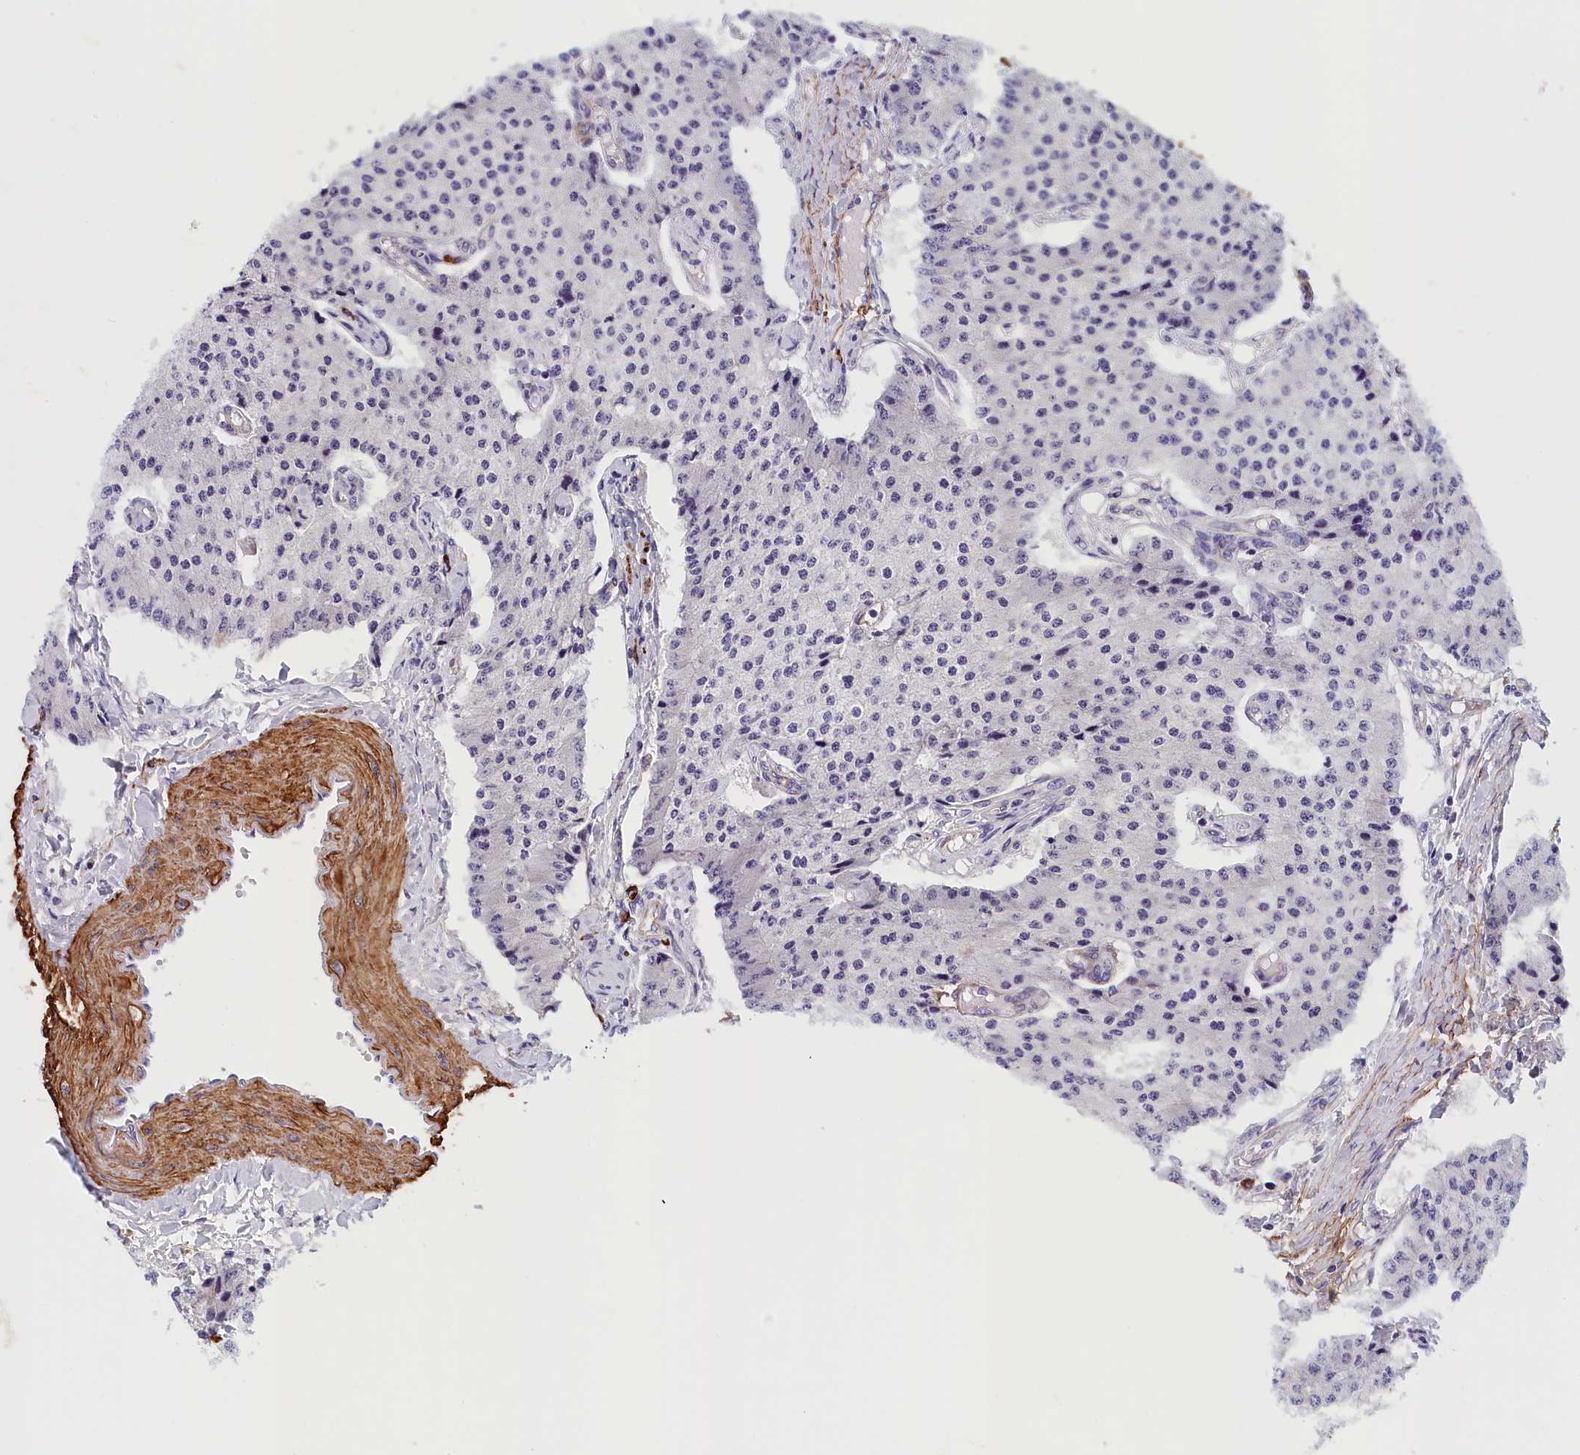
{"staining": {"intensity": "negative", "quantity": "none", "location": "none"}, "tissue": "carcinoid", "cell_type": "Tumor cells", "image_type": "cancer", "snomed": [{"axis": "morphology", "description": "Carcinoid, malignant, NOS"}, {"axis": "topography", "description": "Colon"}], "caption": "Protein analysis of carcinoid reveals no significant expression in tumor cells. (Immunohistochemistry (ihc), brightfield microscopy, high magnification).", "gene": "BCL2L13", "patient": {"sex": "female", "age": 52}}